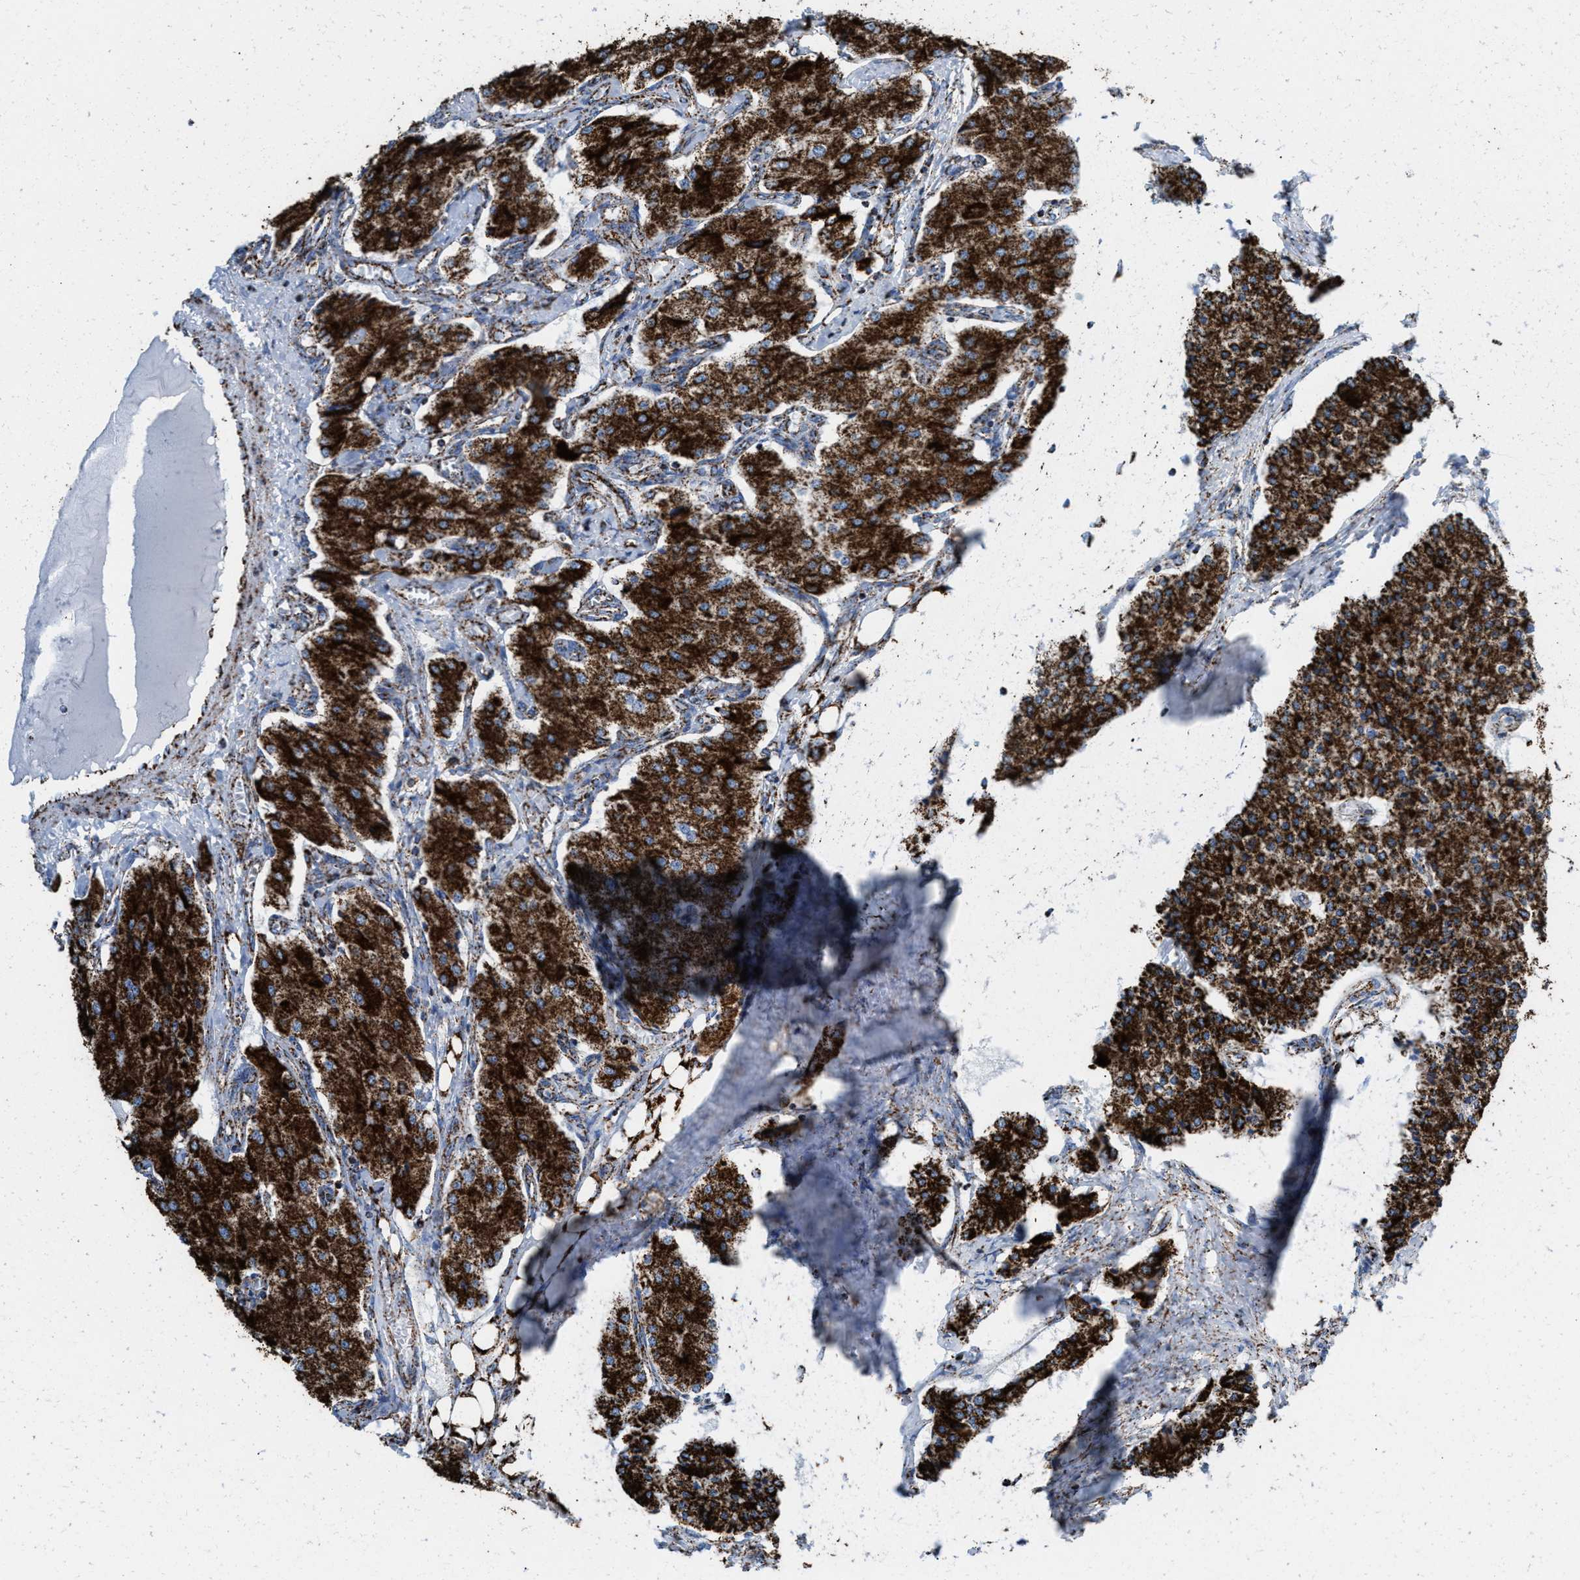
{"staining": {"intensity": "strong", "quantity": ">75%", "location": "cytoplasmic/membranous"}, "tissue": "carcinoid", "cell_type": "Tumor cells", "image_type": "cancer", "snomed": [{"axis": "morphology", "description": "Carcinoid, malignant, NOS"}, {"axis": "topography", "description": "Colon"}], "caption": "There is high levels of strong cytoplasmic/membranous positivity in tumor cells of carcinoid, as demonstrated by immunohistochemical staining (brown color).", "gene": "ECHS1", "patient": {"sex": "female", "age": 52}}